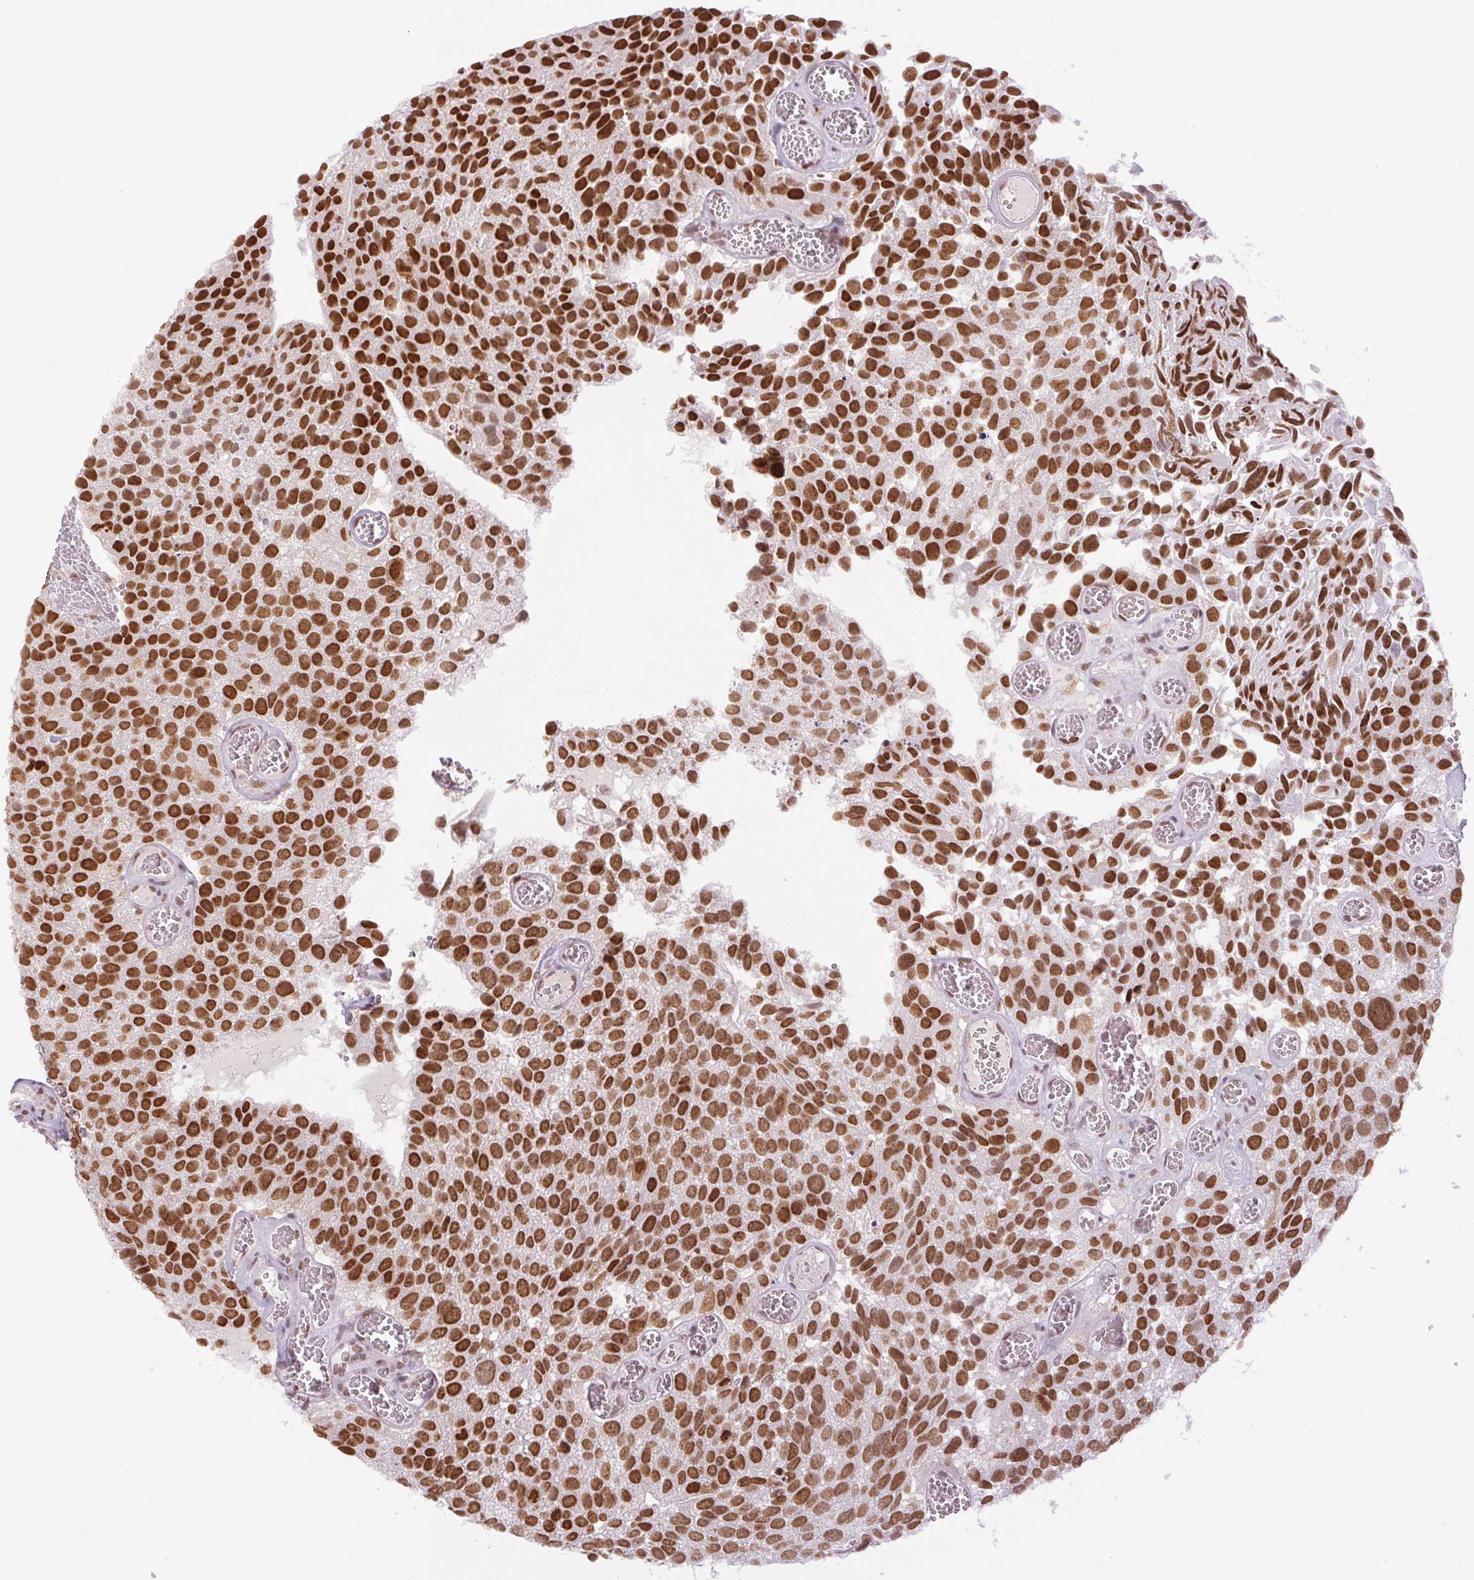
{"staining": {"intensity": "strong", "quantity": ">75%", "location": "nuclear"}, "tissue": "urothelial cancer", "cell_type": "Tumor cells", "image_type": "cancer", "snomed": [{"axis": "morphology", "description": "Urothelial carcinoma, Low grade"}, {"axis": "topography", "description": "Urinary bladder"}], "caption": "Immunohistochemical staining of human urothelial cancer shows strong nuclear protein expression in approximately >75% of tumor cells. The staining was performed using DAB to visualize the protein expression in brown, while the nuclei were stained in blue with hematoxylin (Magnification: 20x).", "gene": "SMIM6", "patient": {"sex": "female", "age": 69}}